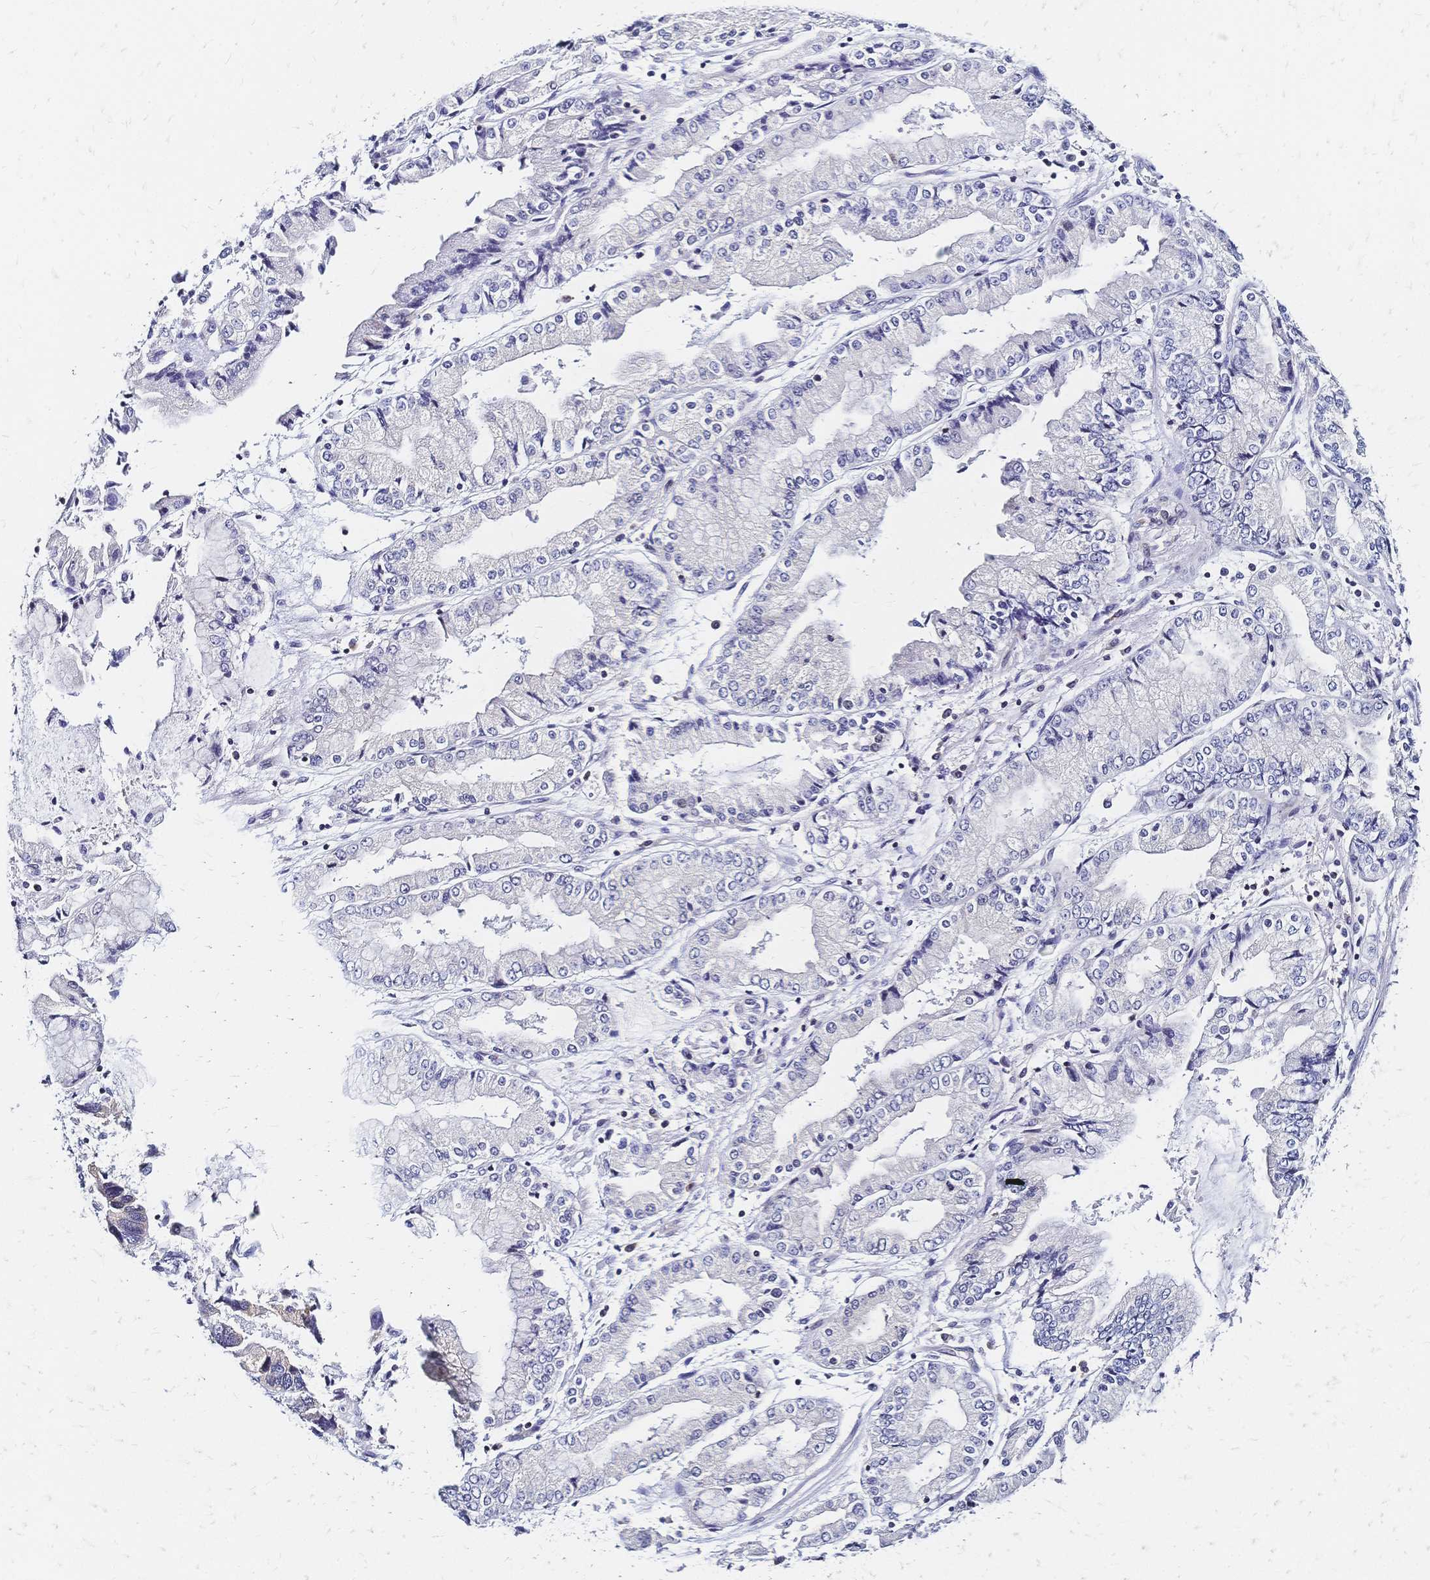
{"staining": {"intensity": "negative", "quantity": "none", "location": "none"}, "tissue": "stomach cancer", "cell_type": "Tumor cells", "image_type": "cancer", "snomed": [{"axis": "morphology", "description": "Adenocarcinoma, NOS"}, {"axis": "topography", "description": "Stomach, upper"}], "caption": "DAB (3,3'-diaminobenzidine) immunohistochemical staining of stomach cancer demonstrates no significant expression in tumor cells.", "gene": "CBX7", "patient": {"sex": "female", "age": 74}}